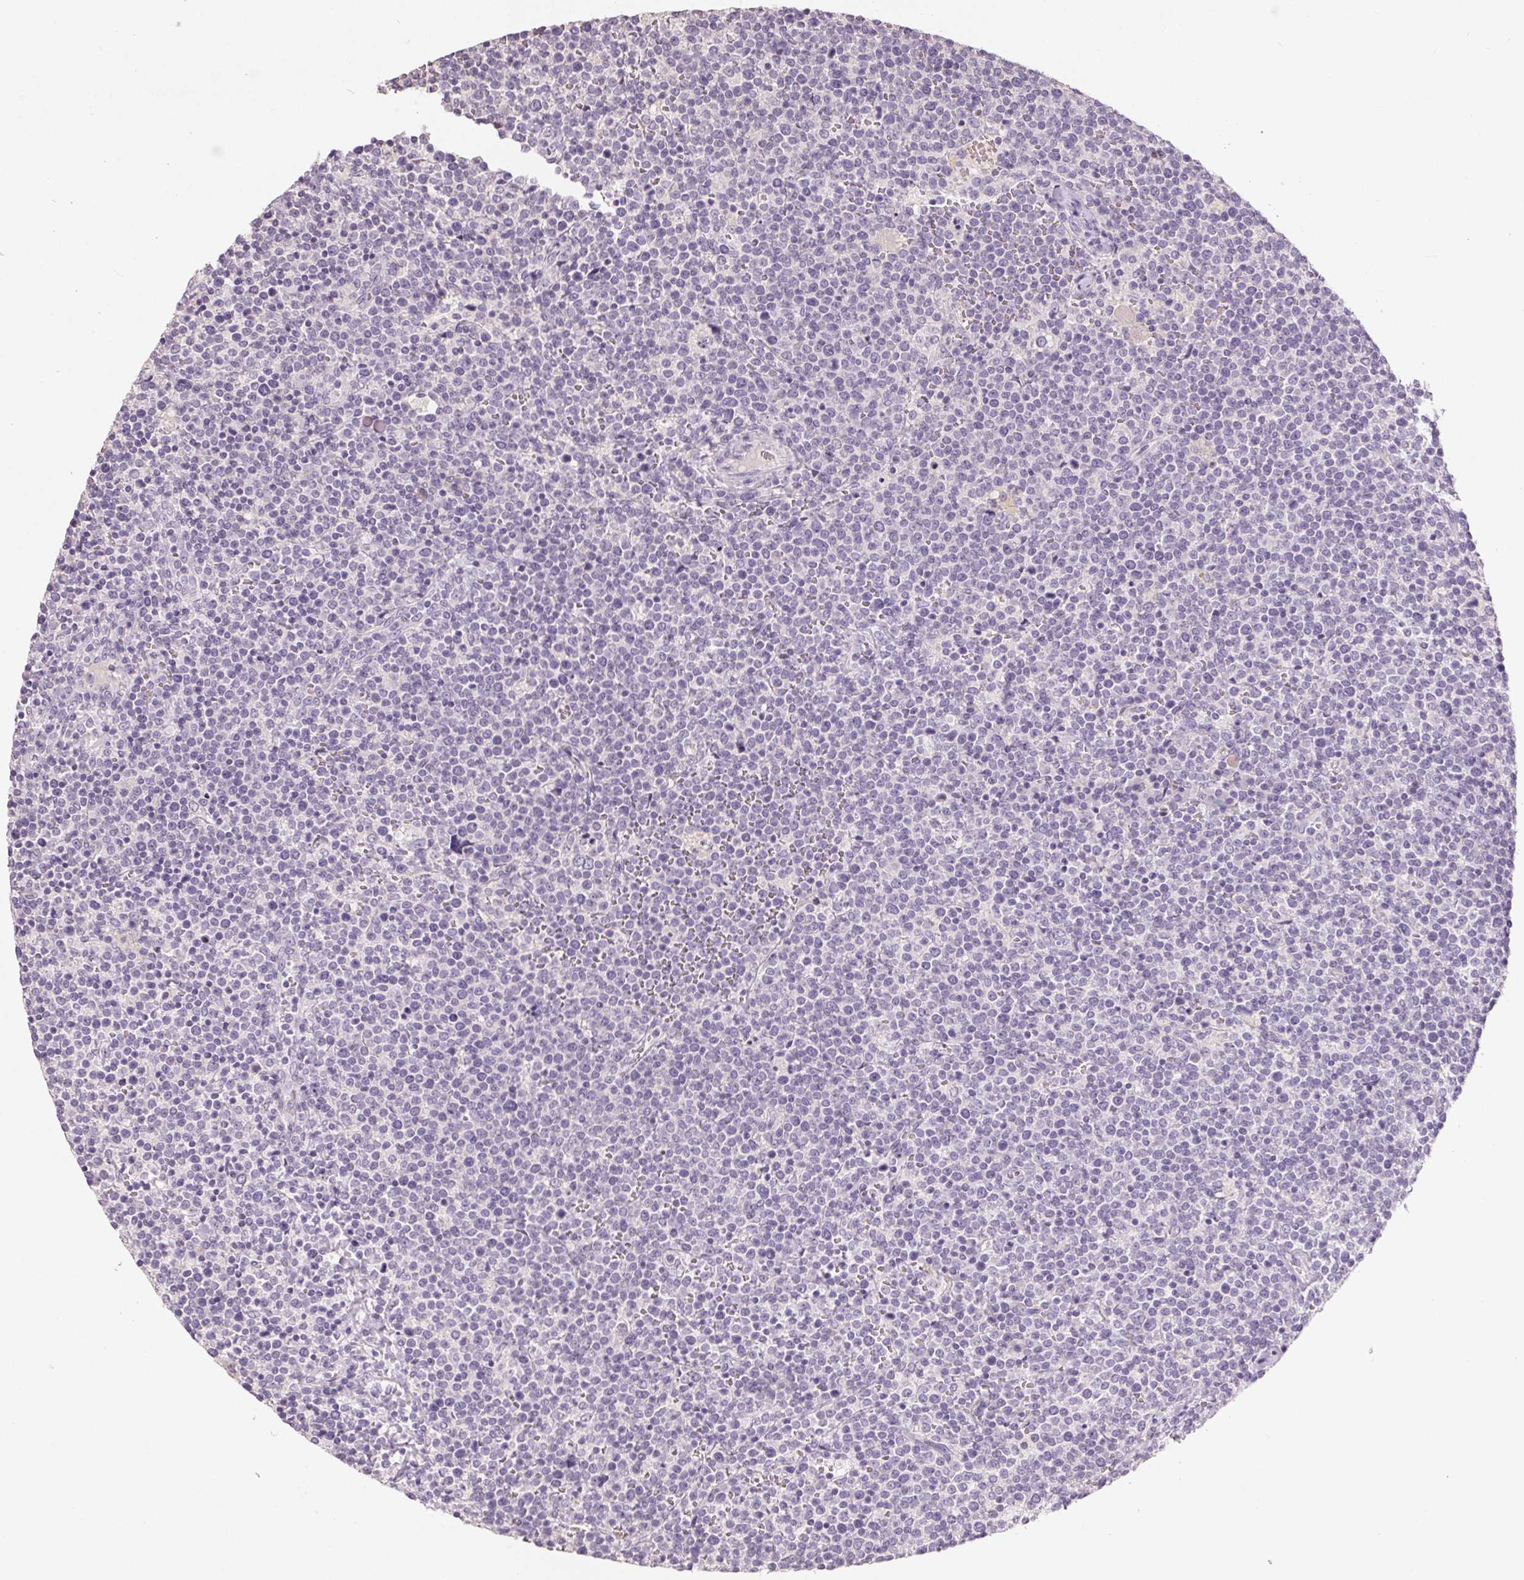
{"staining": {"intensity": "negative", "quantity": "none", "location": "none"}, "tissue": "lymphoma", "cell_type": "Tumor cells", "image_type": "cancer", "snomed": [{"axis": "morphology", "description": "Malignant lymphoma, non-Hodgkin's type, High grade"}, {"axis": "topography", "description": "Lymph node"}], "caption": "Human lymphoma stained for a protein using immunohistochemistry exhibits no positivity in tumor cells.", "gene": "HSD17B1", "patient": {"sex": "male", "age": 61}}